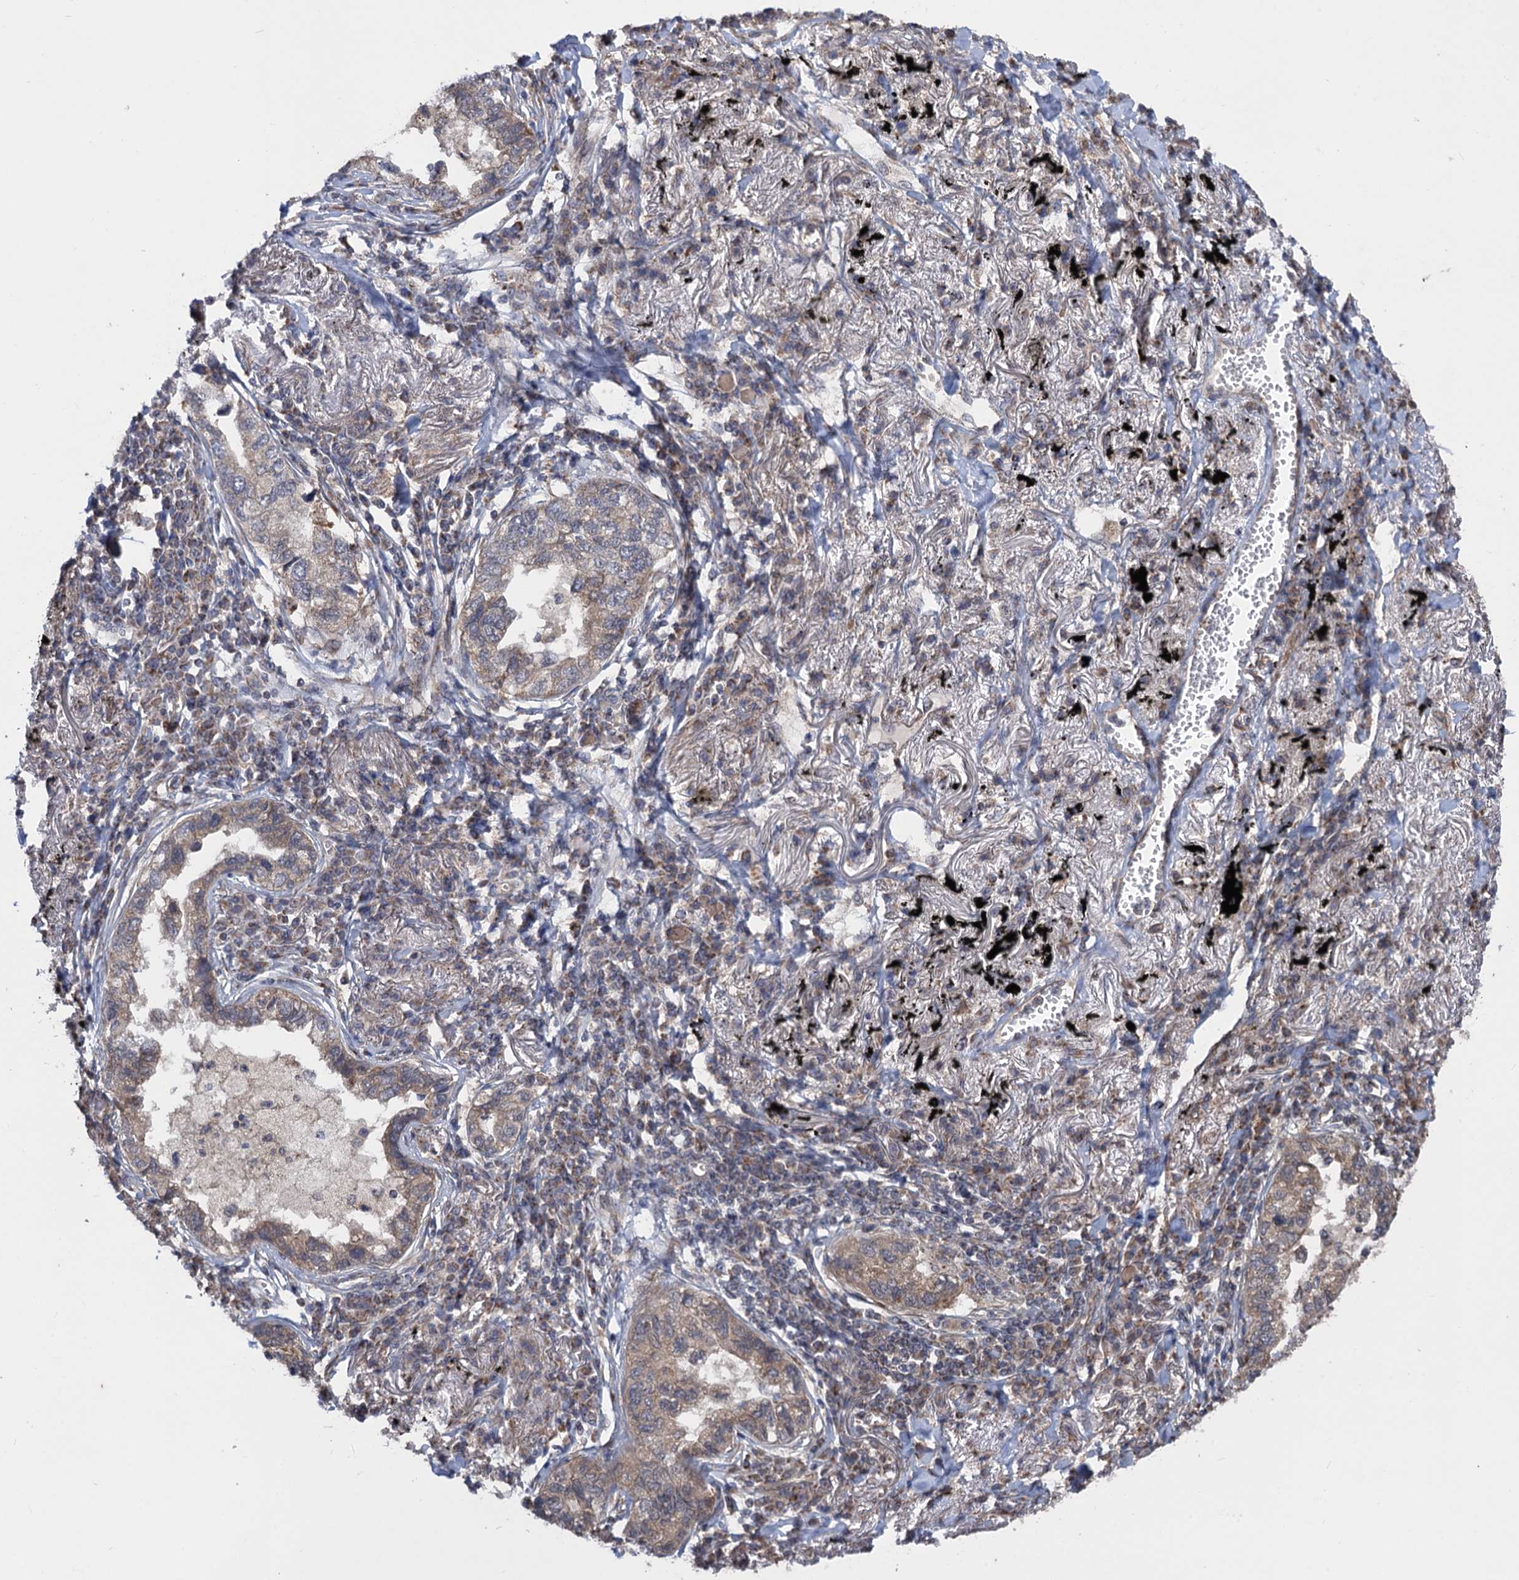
{"staining": {"intensity": "moderate", "quantity": "25%-75%", "location": "cytoplasmic/membranous"}, "tissue": "lung cancer", "cell_type": "Tumor cells", "image_type": "cancer", "snomed": [{"axis": "morphology", "description": "Adenocarcinoma, NOS"}, {"axis": "topography", "description": "Lung"}], "caption": "Immunohistochemistry (IHC) (DAB) staining of lung cancer exhibits moderate cytoplasmic/membranous protein positivity in about 25%-75% of tumor cells.", "gene": "HAUS1", "patient": {"sex": "male", "age": 65}}